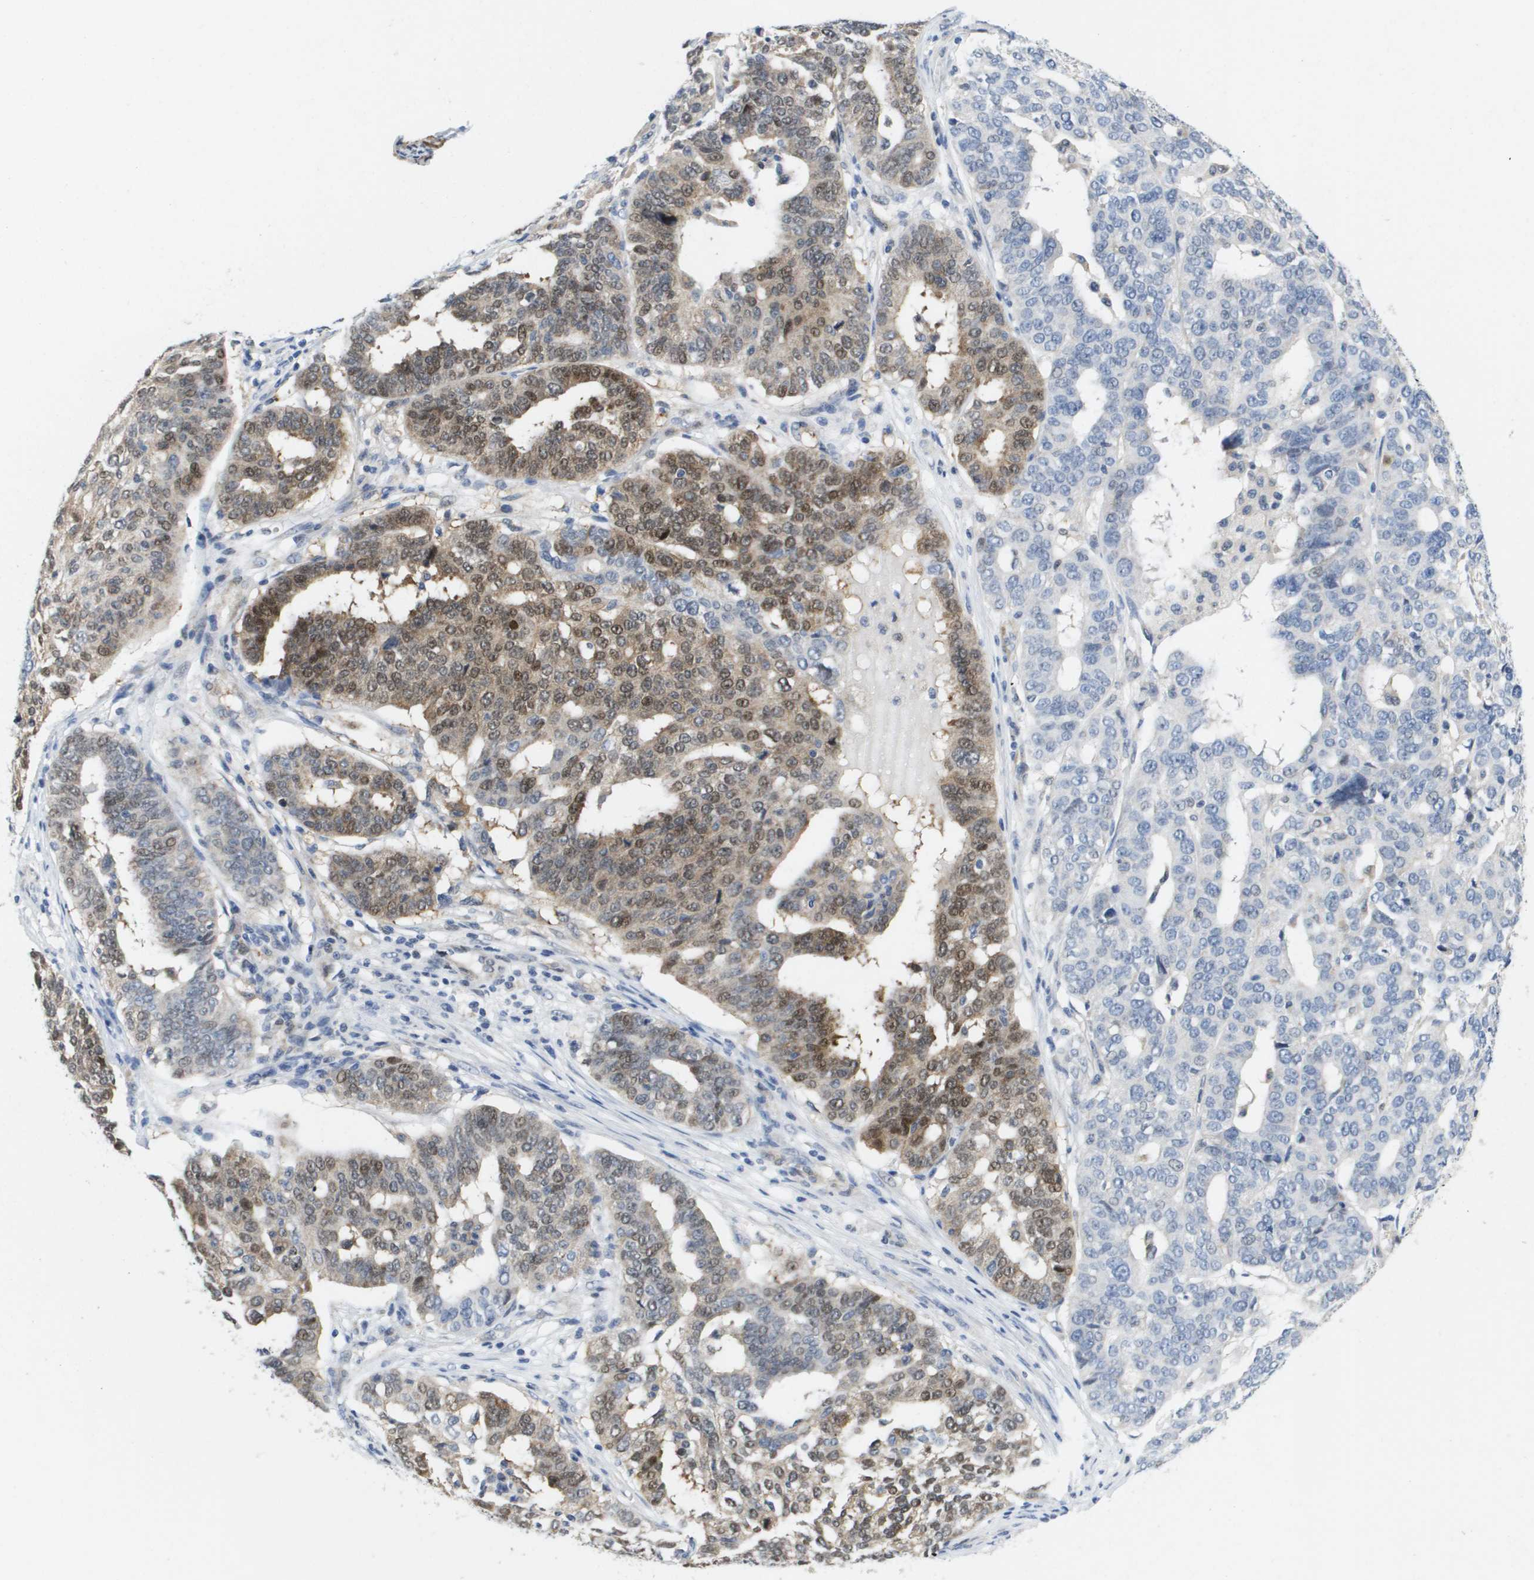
{"staining": {"intensity": "moderate", "quantity": "25%-75%", "location": "cytoplasmic/membranous,nuclear"}, "tissue": "ovarian cancer", "cell_type": "Tumor cells", "image_type": "cancer", "snomed": [{"axis": "morphology", "description": "Cystadenocarcinoma, serous, NOS"}, {"axis": "topography", "description": "Ovary"}], "caption": "Tumor cells show moderate cytoplasmic/membranous and nuclear staining in approximately 25%-75% of cells in ovarian serous cystadenocarcinoma.", "gene": "FKBP4", "patient": {"sex": "female", "age": 59}}